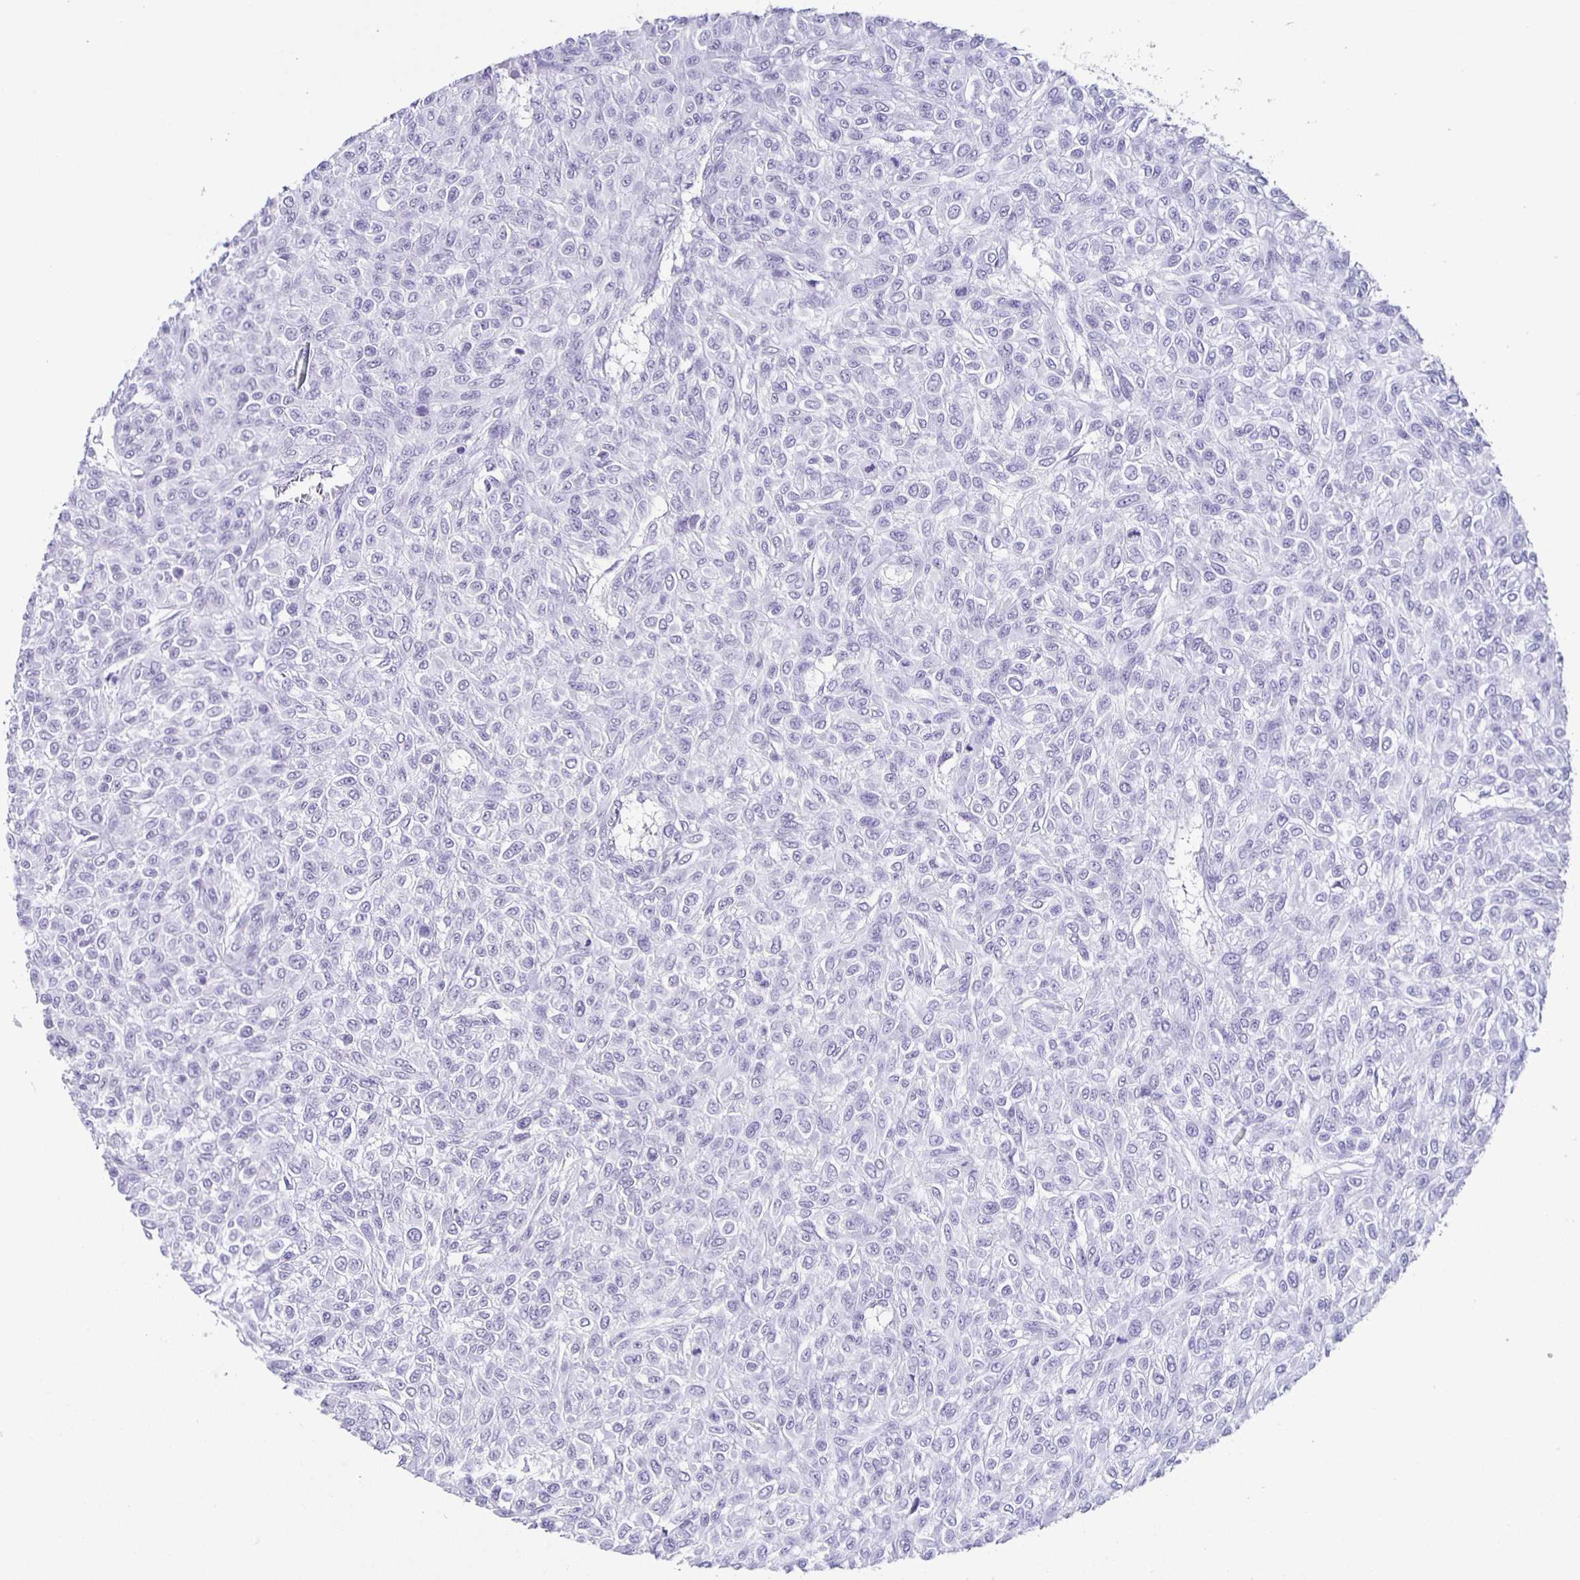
{"staining": {"intensity": "negative", "quantity": "none", "location": "none"}, "tissue": "renal cancer", "cell_type": "Tumor cells", "image_type": "cancer", "snomed": [{"axis": "morphology", "description": "Adenocarcinoma, NOS"}, {"axis": "topography", "description": "Kidney"}], "caption": "Immunohistochemistry (IHC) micrograph of renal adenocarcinoma stained for a protein (brown), which shows no positivity in tumor cells.", "gene": "TPPP", "patient": {"sex": "male", "age": 58}}